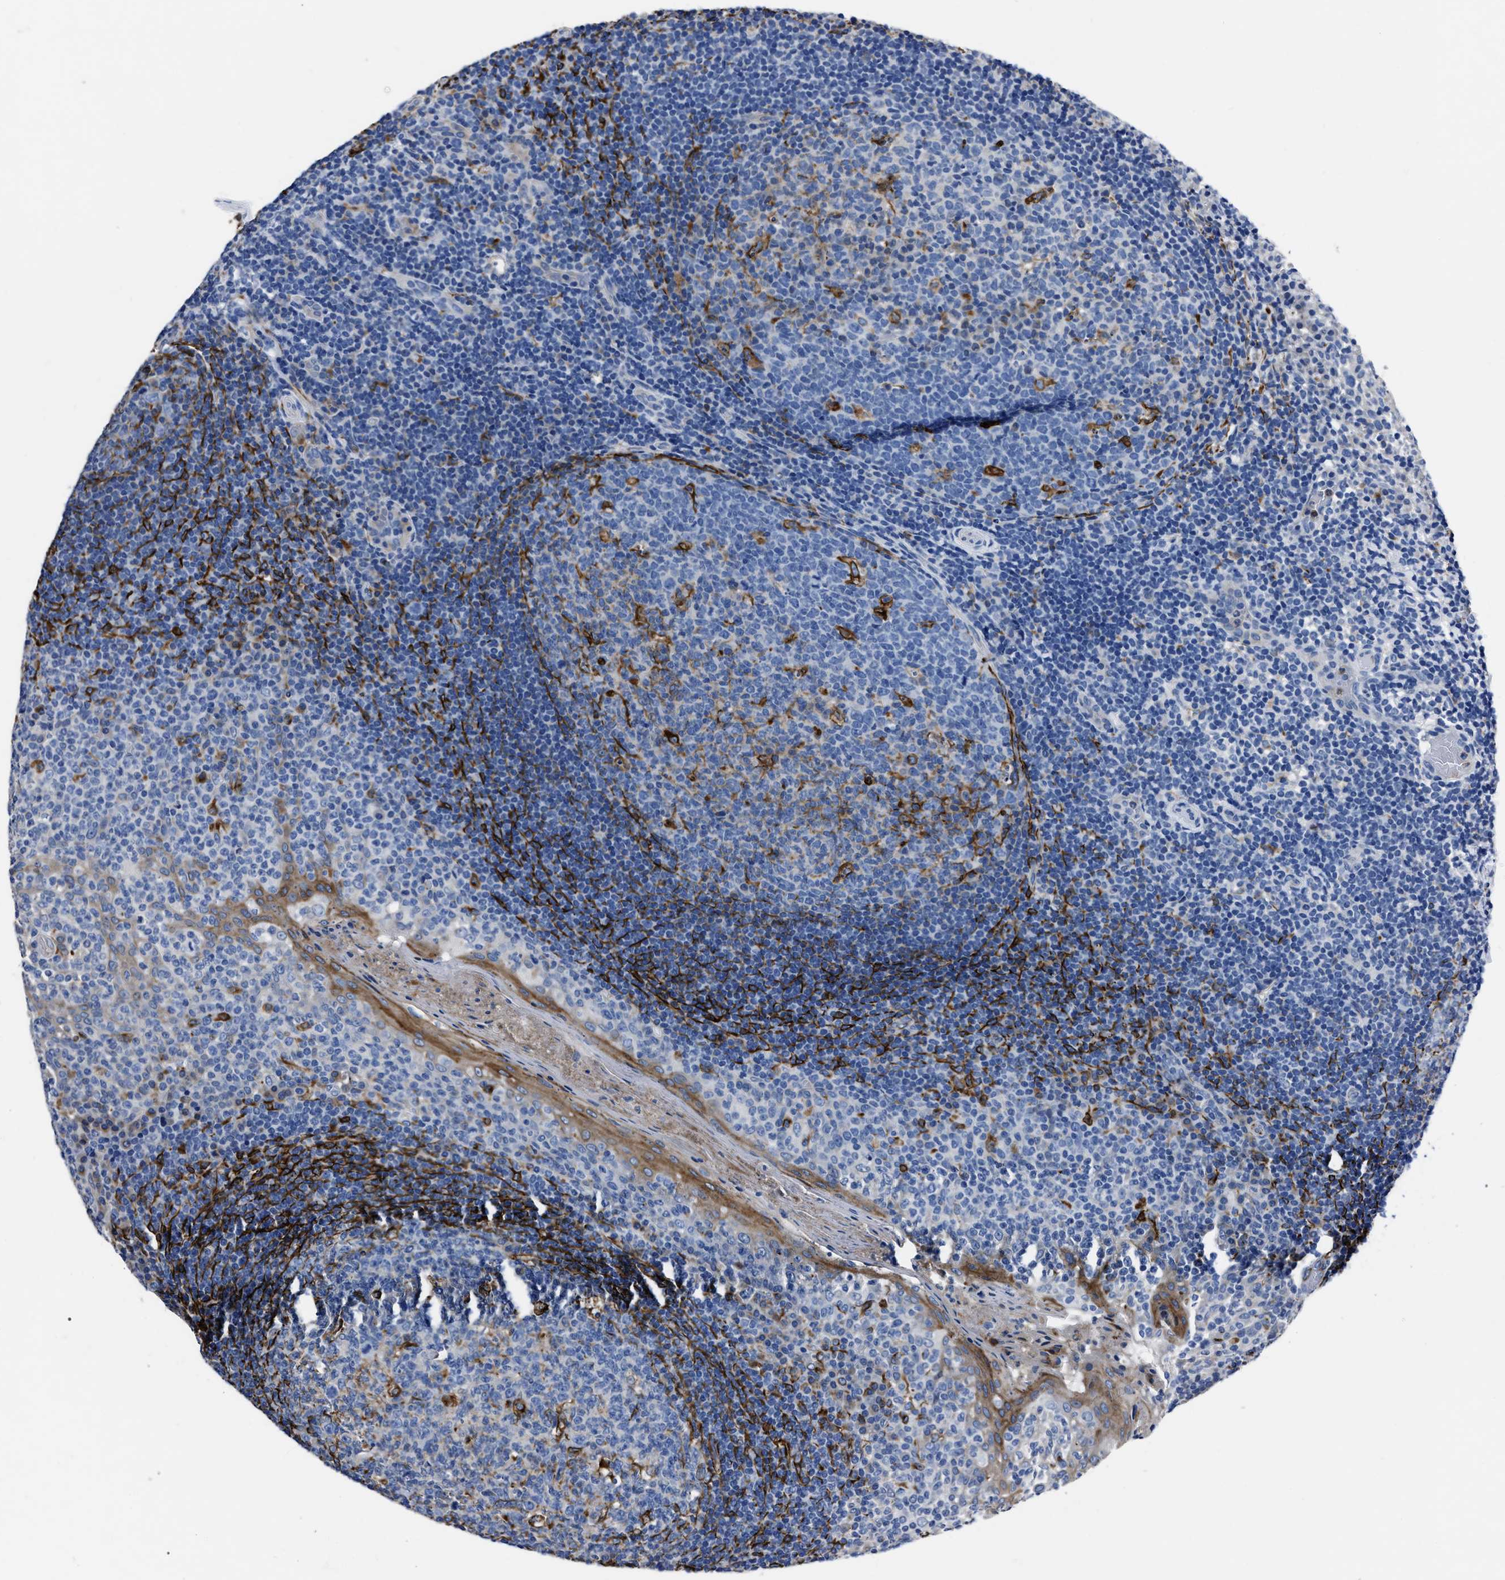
{"staining": {"intensity": "moderate", "quantity": "<25%", "location": "cytoplasmic/membranous"}, "tissue": "tonsil", "cell_type": "Germinal center cells", "image_type": "normal", "snomed": [{"axis": "morphology", "description": "Normal tissue, NOS"}, {"axis": "topography", "description": "Tonsil"}], "caption": "A brown stain highlights moderate cytoplasmic/membranous staining of a protein in germinal center cells of benign tonsil.", "gene": "OR10G3", "patient": {"sex": "female", "age": 19}}